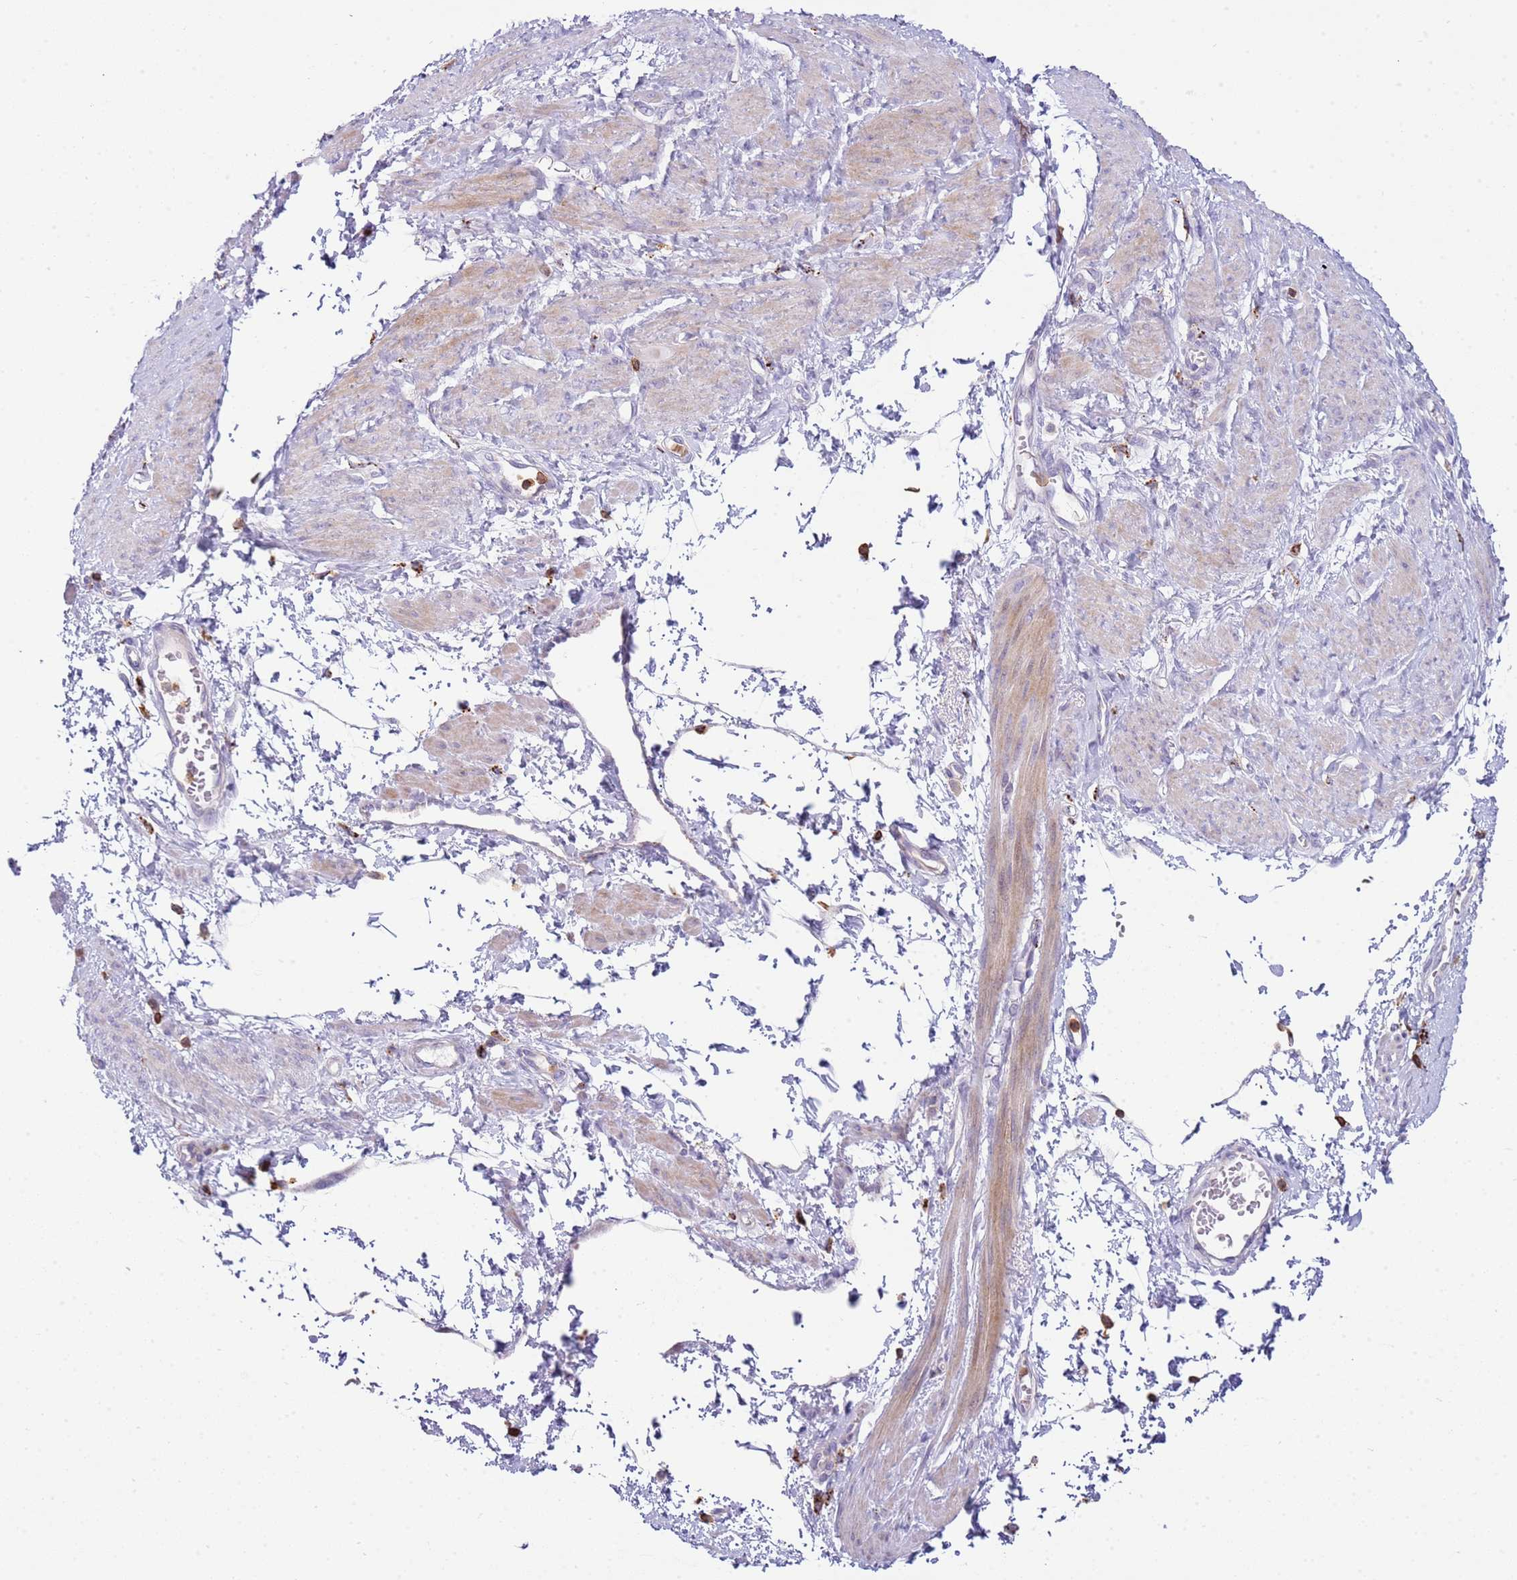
{"staining": {"intensity": "moderate", "quantity": "25%-75%", "location": "cytoplasmic/membranous"}, "tissue": "smooth muscle", "cell_type": "Smooth muscle cells", "image_type": "normal", "snomed": [{"axis": "morphology", "description": "Normal tissue, NOS"}, {"axis": "topography", "description": "Smooth muscle"}, {"axis": "topography", "description": "Uterus"}], "caption": "Smooth muscle cells demonstrate medium levels of moderate cytoplasmic/membranous expression in about 25%-75% of cells in normal human smooth muscle.", "gene": "TTPAL", "patient": {"sex": "female", "age": 39}}